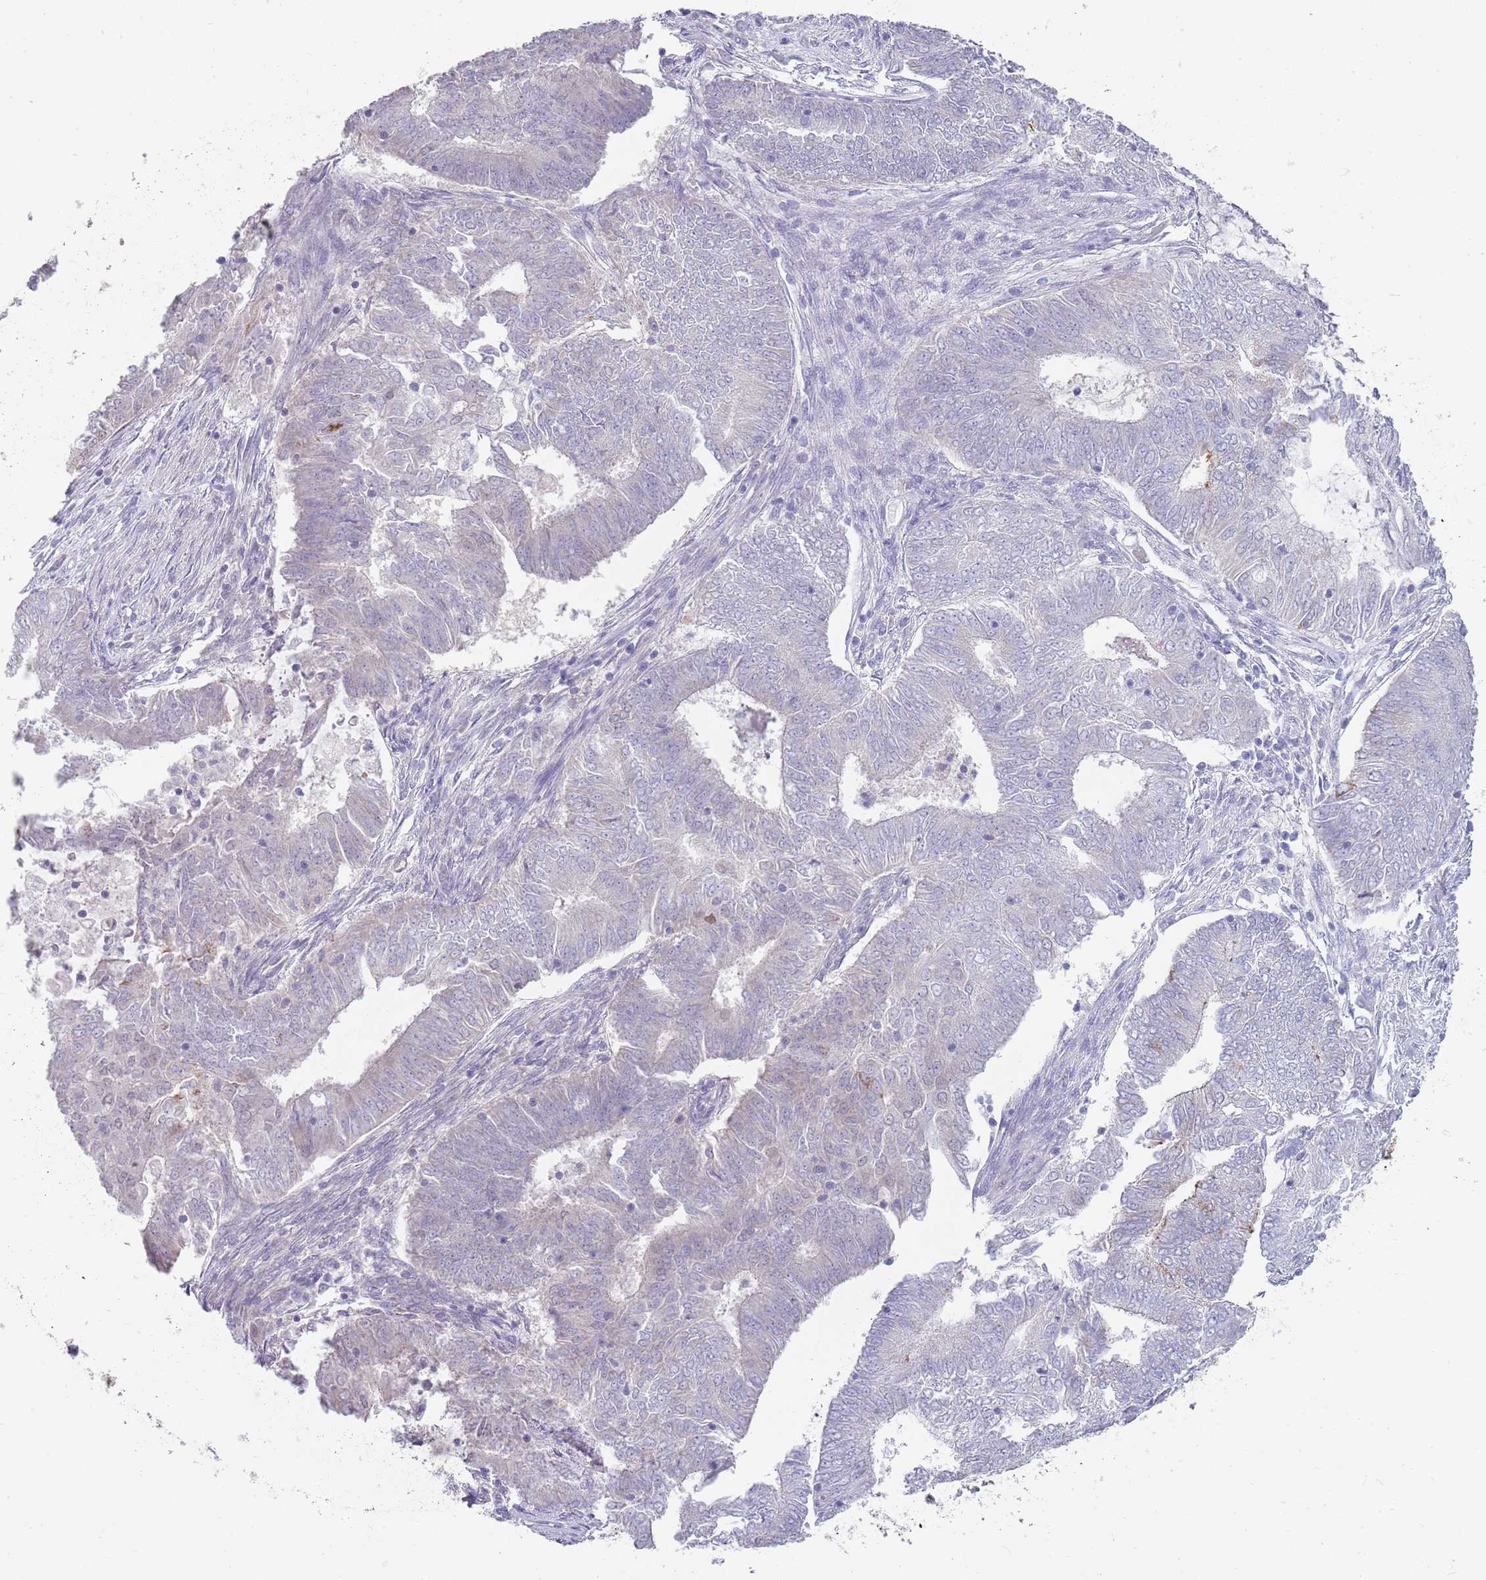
{"staining": {"intensity": "negative", "quantity": "none", "location": "none"}, "tissue": "endometrial cancer", "cell_type": "Tumor cells", "image_type": "cancer", "snomed": [{"axis": "morphology", "description": "Adenocarcinoma, NOS"}, {"axis": "topography", "description": "Endometrium"}], "caption": "Immunohistochemistry micrograph of neoplastic tissue: human endometrial adenocarcinoma stained with DAB displays no significant protein staining in tumor cells. (DAB (3,3'-diaminobenzidine) IHC with hematoxylin counter stain).", "gene": "SEPHS2", "patient": {"sex": "female", "age": 62}}